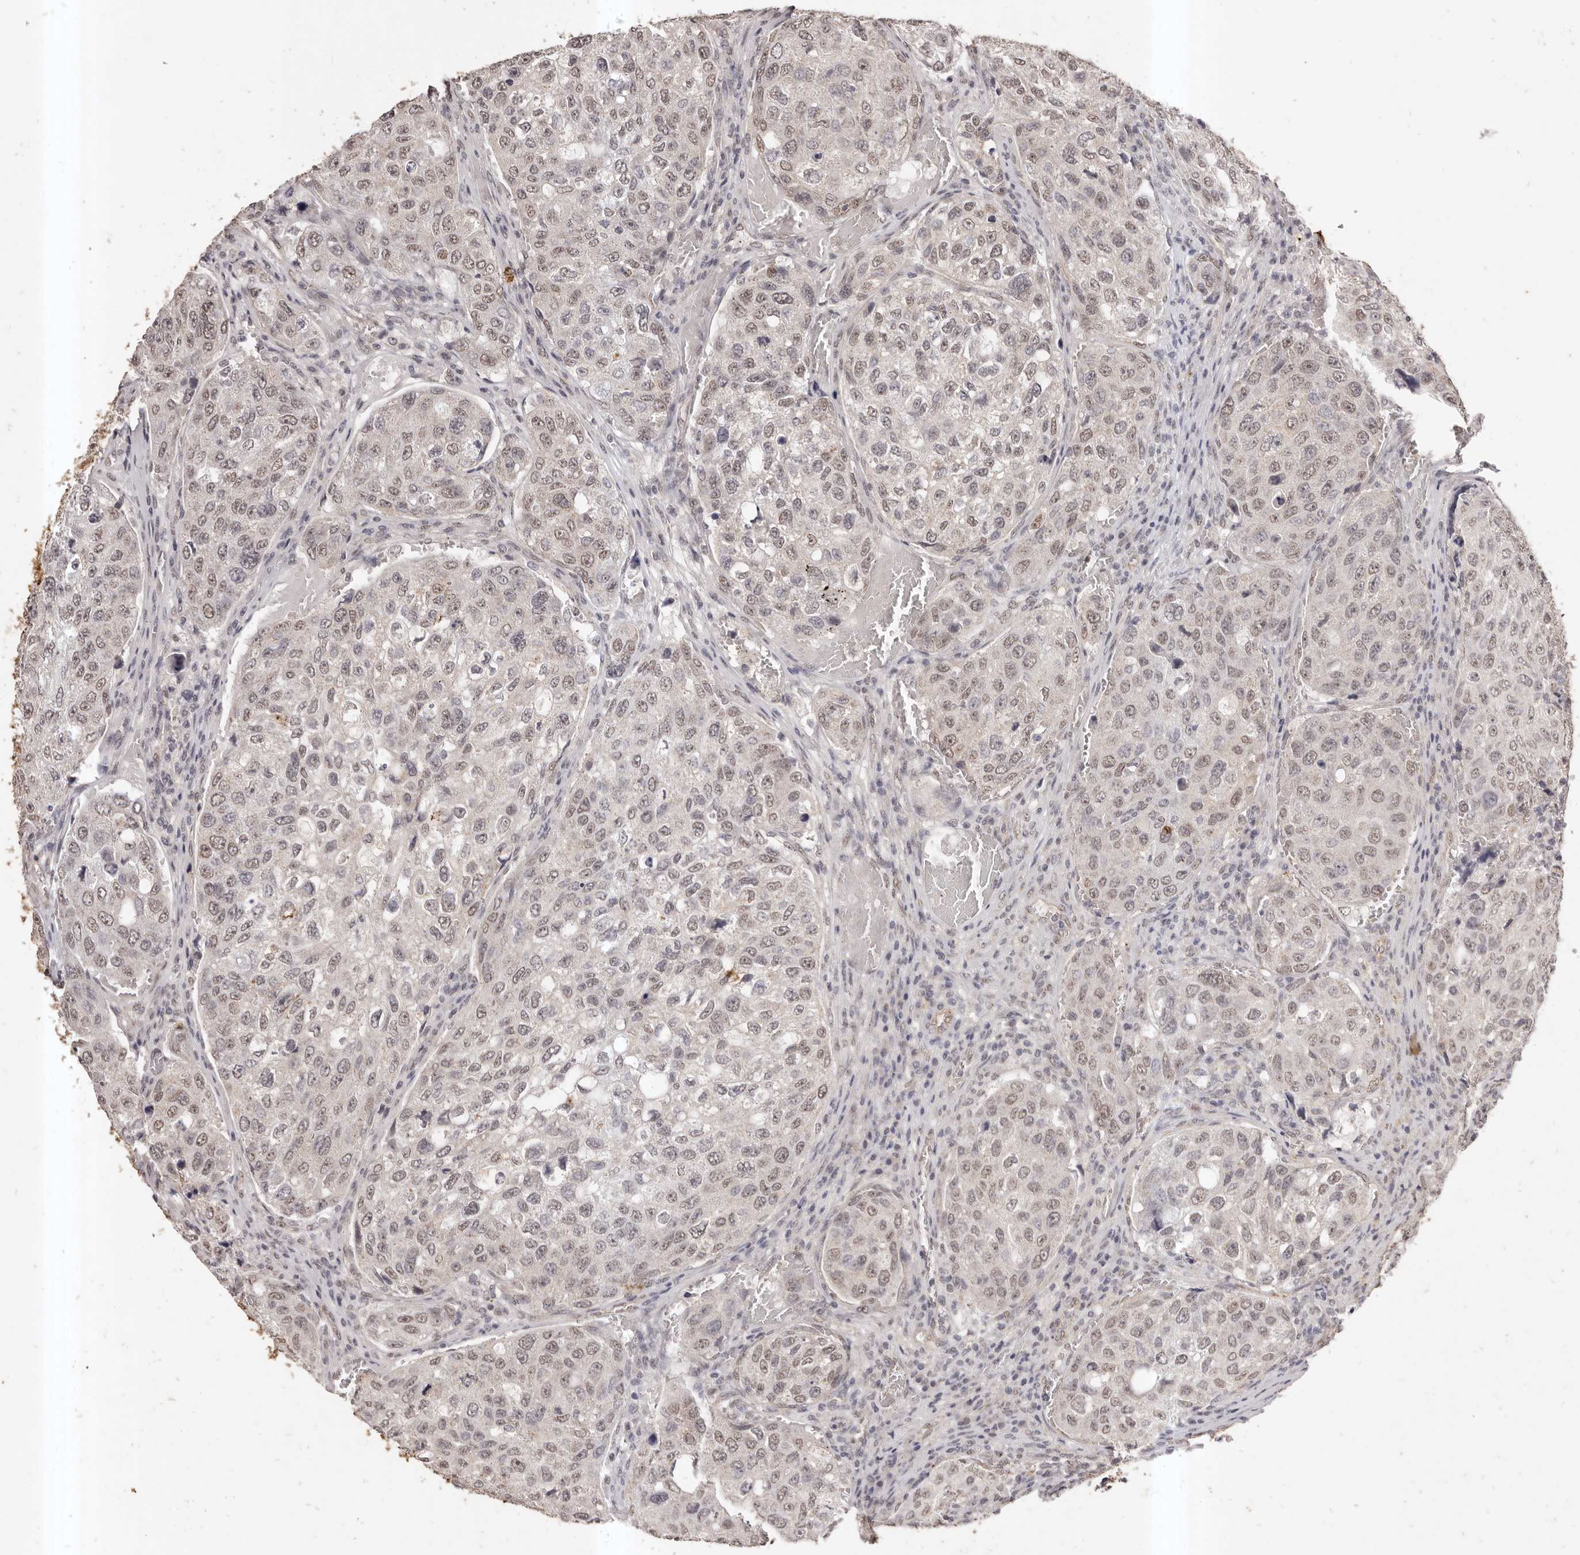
{"staining": {"intensity": "moderate", "quantity": "25%-75%", "location": "nuclear"}, "tissue": "urothelial cancer", "cell_type": "Tumor cells", "image_type": "cancer", "snomed": [{"axis": "morphology", "description": "Urothelial carcinoma, High grade"}, {"axis": "topography", "description": "Lymph node"}, {"axis": "topography", "description": "Urinary bladder"}], "caption": "Urothelial cancer stained with a protein marker displays moderate staining in tumor cells.", "gene": "RPS6KA5", "patient": {"sex": "male", "age": 51}}